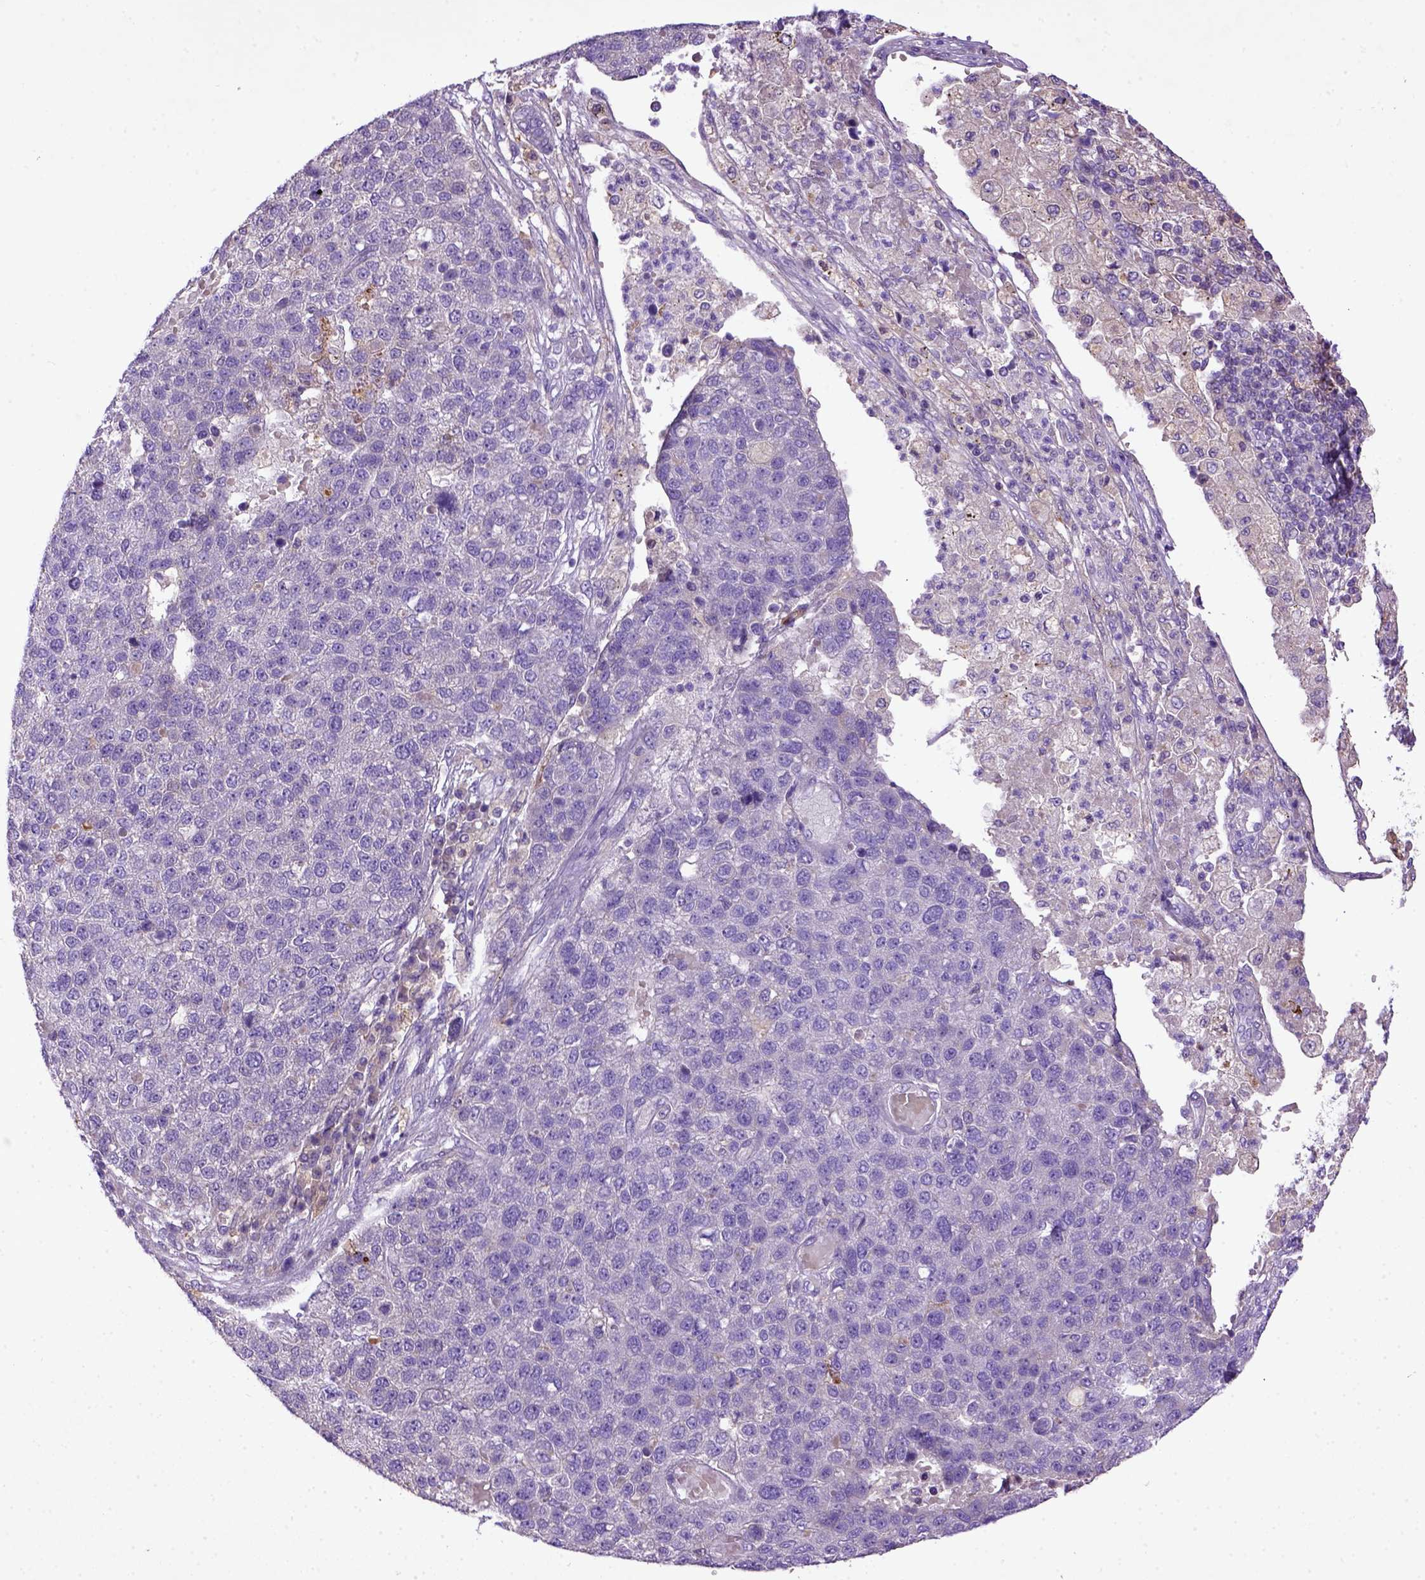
{"staining": {"intensity": "negative", "quantity": "none", "location": "none"}, "tissue": "pancreatic cancer", "cell_type": "Tumor cells", "image_type": "cancer", "snomed": [{"axis": "morphology", "description": "Adenocarcinoma, NOS"}, {"axis": "topography", "description": "Pancreas"}], "caption": "Tumor cells show no significant protein positivity in pancreatic adenocarcinoma.", "gene": "DEPDC1B", "patient": {"sex": "female", "age": 61}}